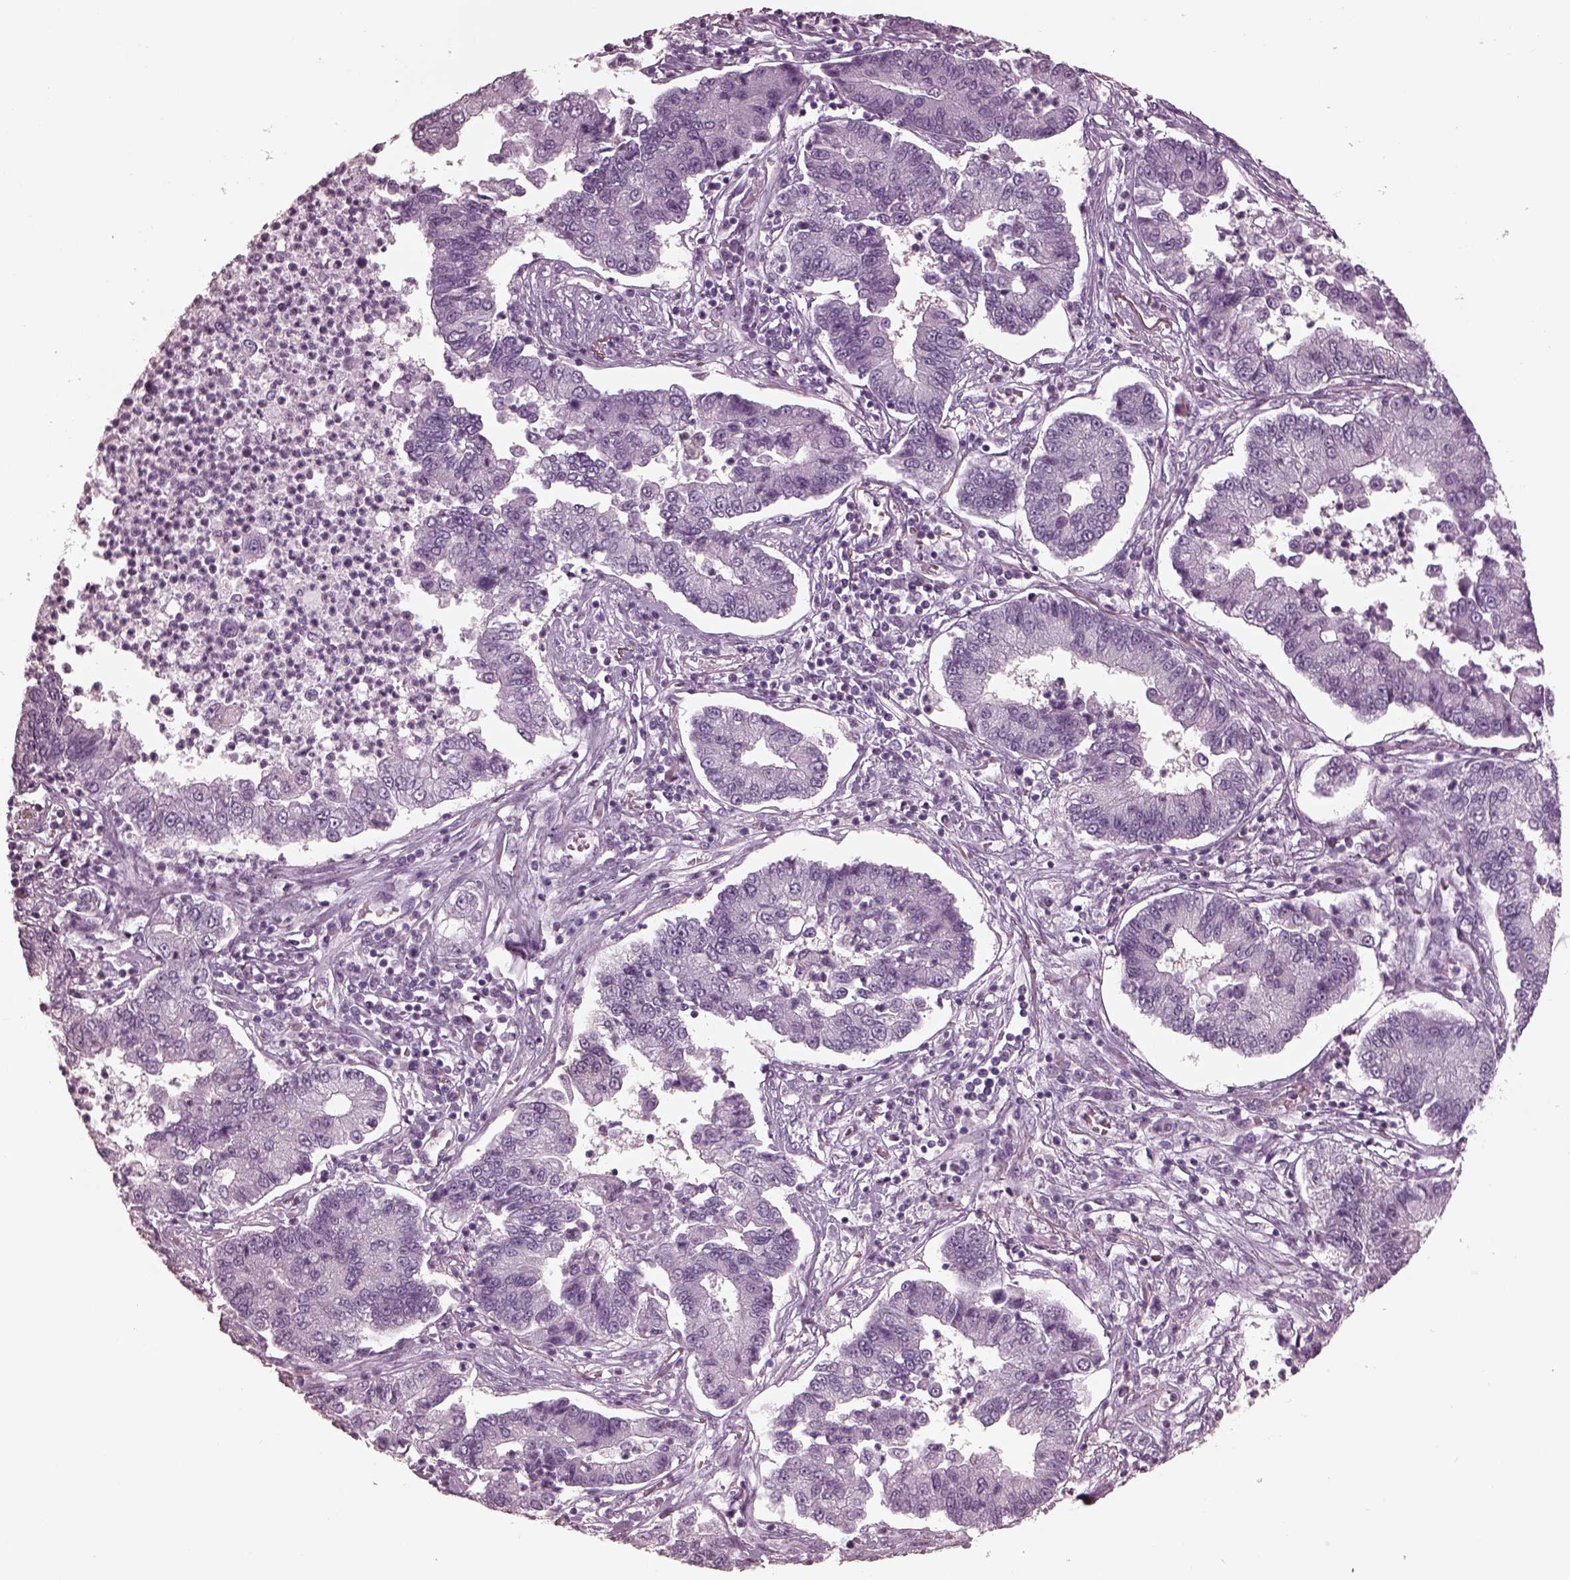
{"staining": {"intensity": "negative", "quantity": "none", "location": "none"}, "tissue": "lung cancer", "cell_type": "Tumor cells", "image_type": "cancer", "snomed": [{"axis": "morphology", "description": "Adenocarcinoma, NOS"}, {"axis": "topography", "description": "Lung"}], "caption": "A high-resolution photomicrograph shows immunohistochemistry staining of lung cancer, which demonstrates no significant expression in tumor cells.", "gene": "C2orf81", "patient": {"sex": "female", "age": 57}}